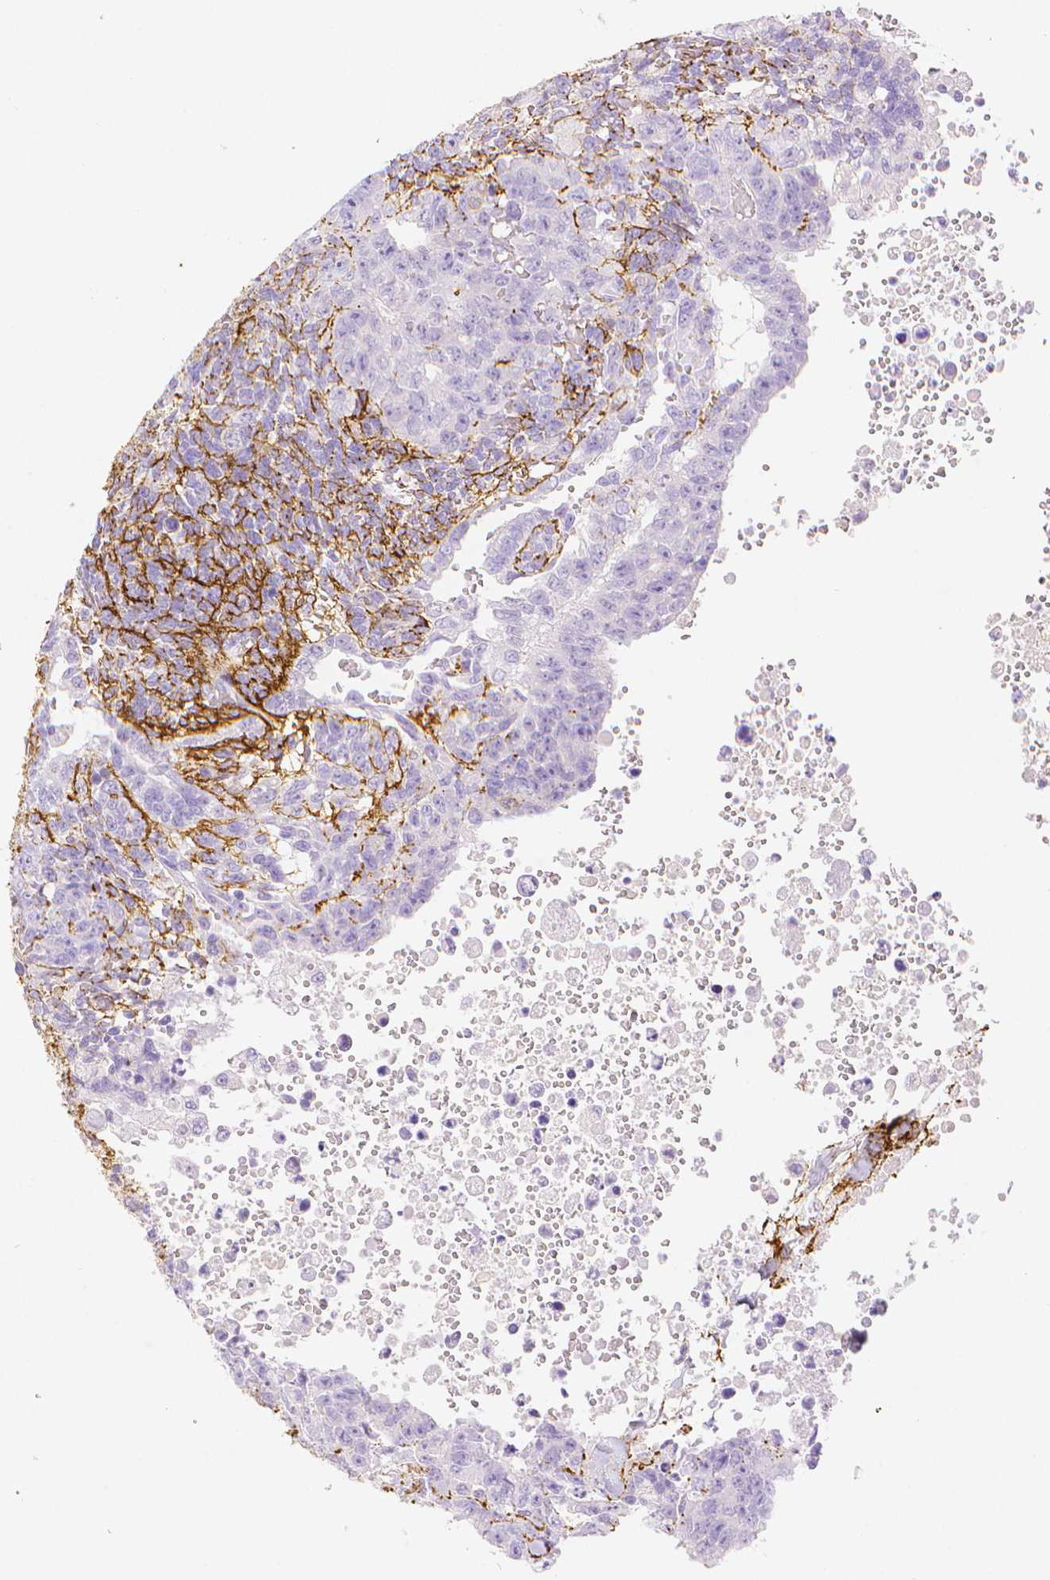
{"staining": {"intensity": "negative", "quantity": "none", "location": "none"}, "tissue": "testis cancer", "cell_type": "Tumor cells", "image_type": "cancer", "snomed": [{"axis": "morphology", "description": "Carcinoma, Embryonal, NOS"}, {"axis": "topography", "description": "Testis"}], "caption": "Immunohistochemistry micrograph of neoplastic tissue: human testis embryonal carcinoma stained with DAB displays no significant protein staining in tumor cells.", "gene": "FBN1", "patient": {"sex": "male", "age": 24}}